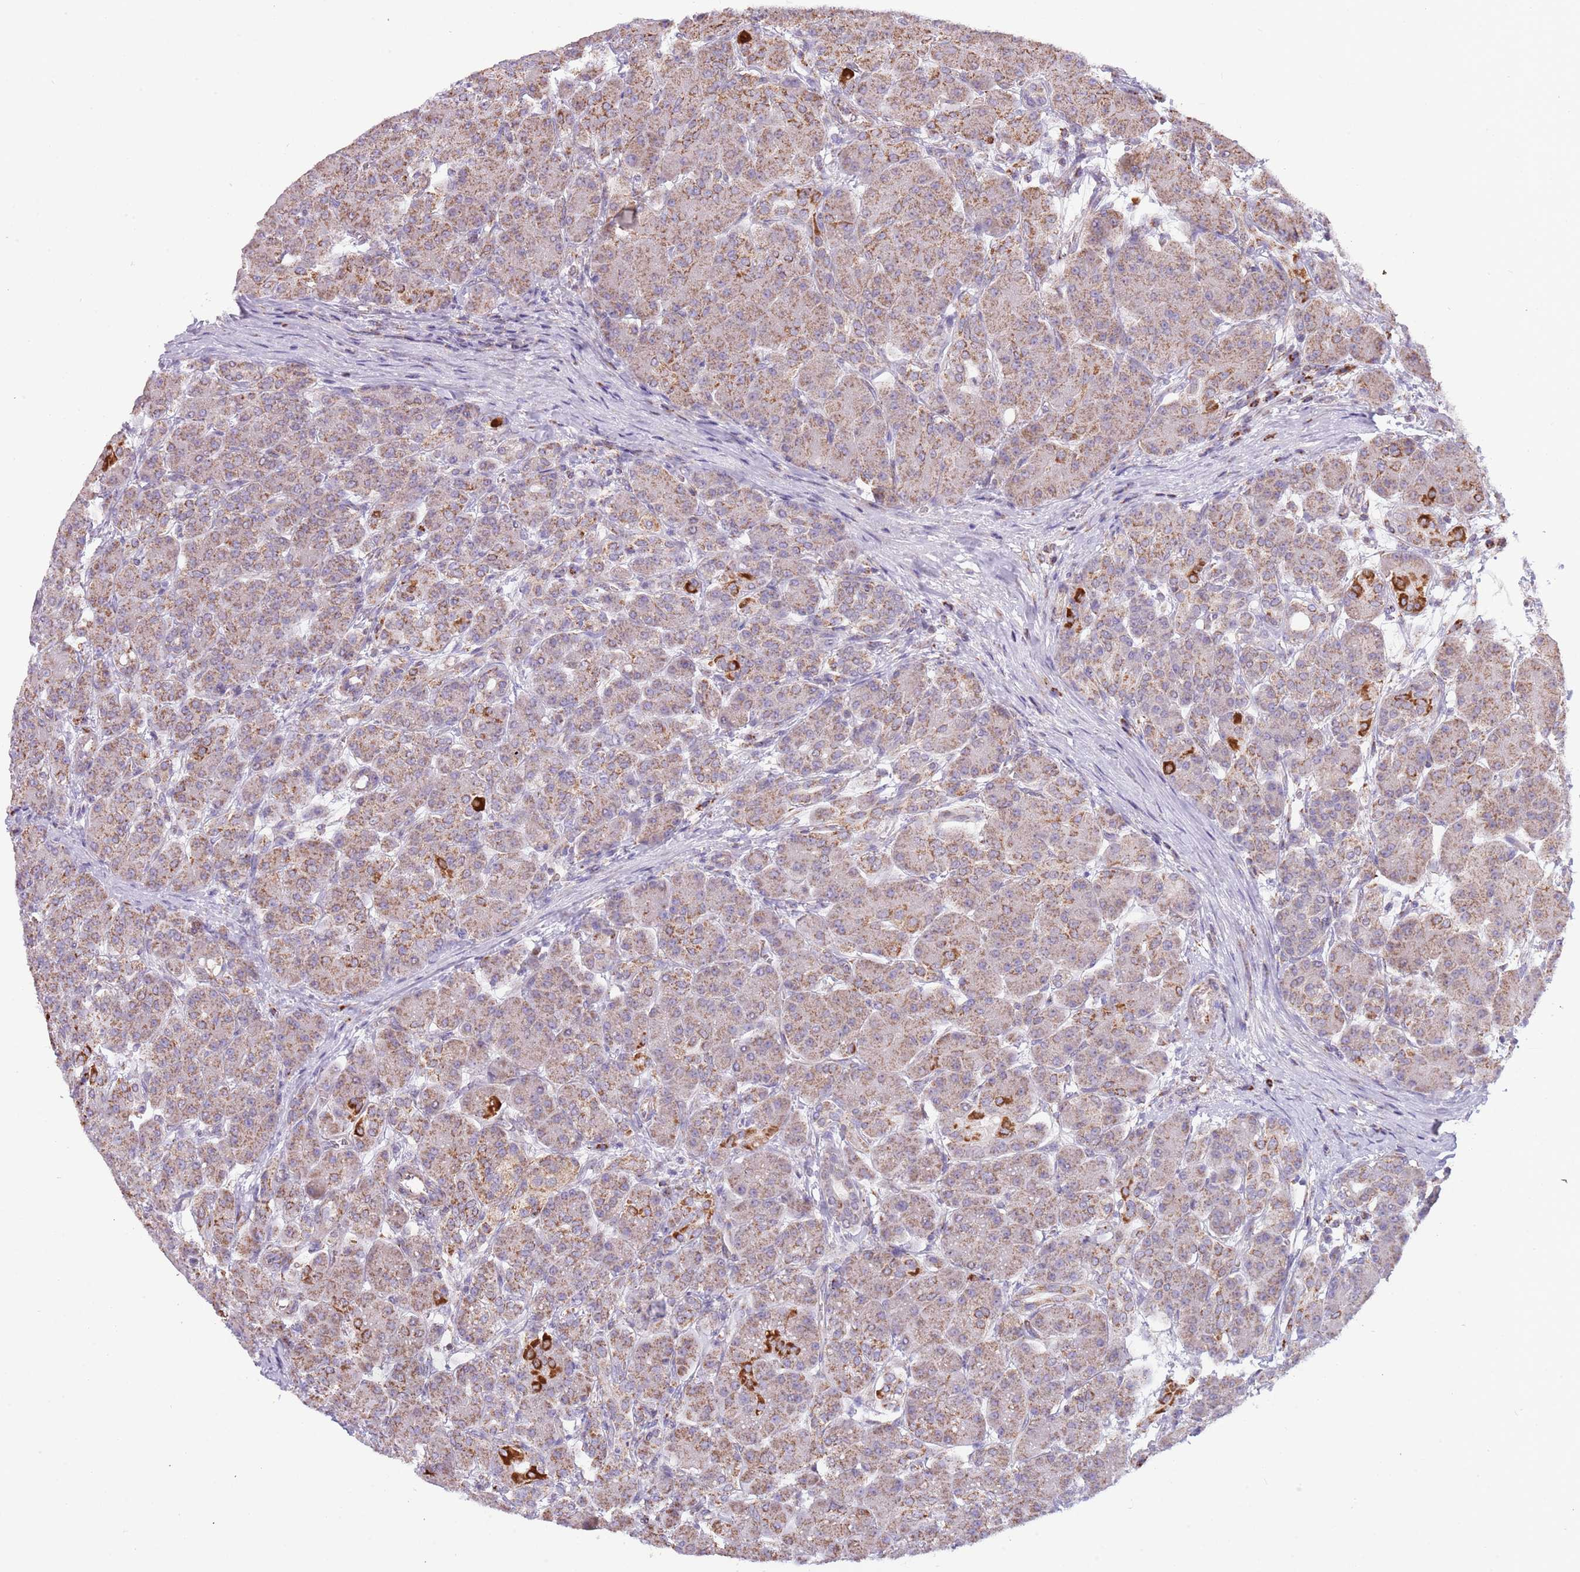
{"staining": {"intensity": "moderate", "quantity": ">75%", "location": "cytoplasmic/membranous"}, "tissue": "pancreas", "cell_type": "Exocrine glandular cells", "image_type": "normal", "snomed": [{"axis": "morphology", "description": "Normal tissue, NOS"}, {"axis": "topography", "description": "Pancreas"}], "caption": "Immunohistochemical staining of normal pancreas reveals moderate cytoplasmic/membranous protein expression in approximately >75% of exocrine glandular cells.", "gene": "LHX6", "patient": {"sex": "male", "age": 63}}